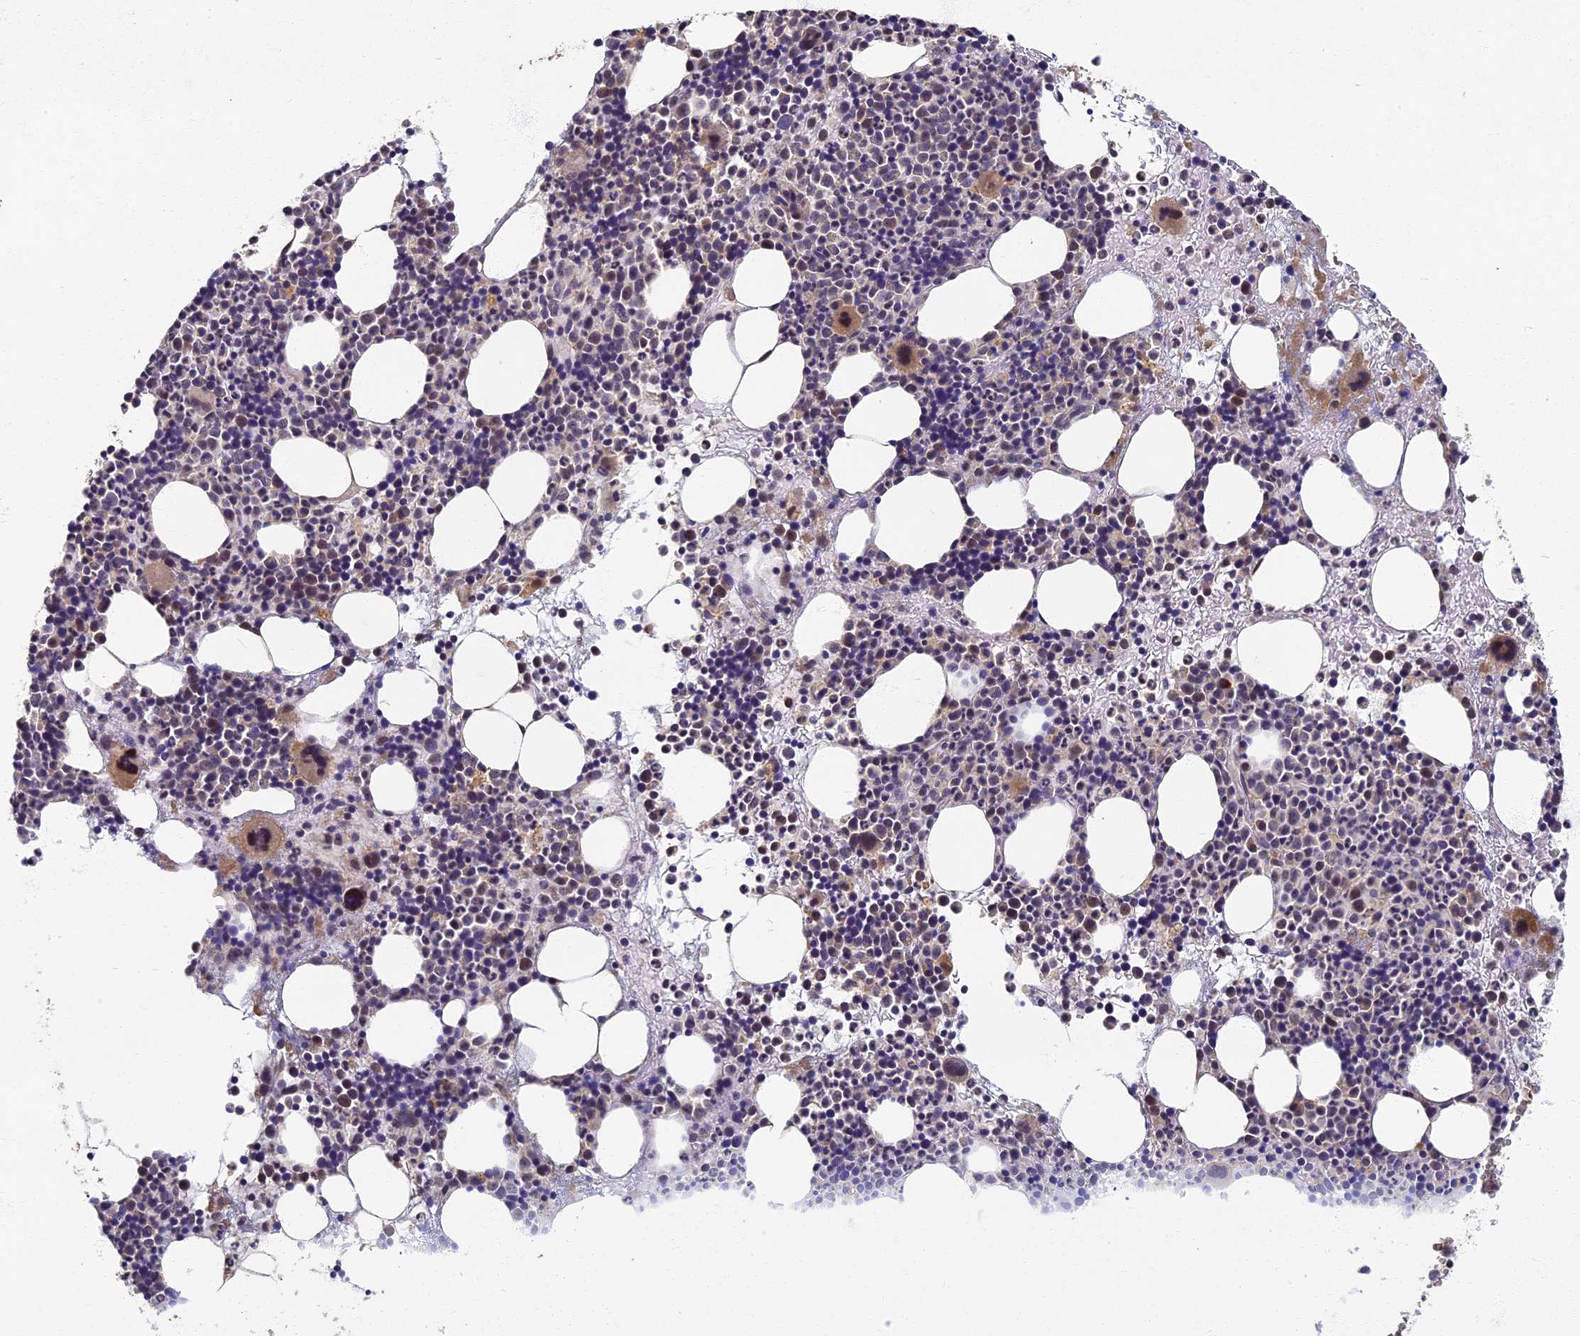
{"staining": {"intensity": "moderate", "quantity": "<25%", "location": "cytoplasmic/membranous,nuclear"}, "tissue": "bone marrow", "cell_type": "Hematopoietic cells", "image_type": "normal", "snomed": [{"axis": "morphology", "description": "Normal tissue, NOS"}, {"axis": "topography", "description": "Bone marrow"}], "caption": "Protein staining of normal bone marrow exhibits moderate cytoplasmic/membranous,nuclear staining in about <25% of hematopoietic cells.", "gene": "RSPH3", "patient": {"sex": "male", "age": 51}}